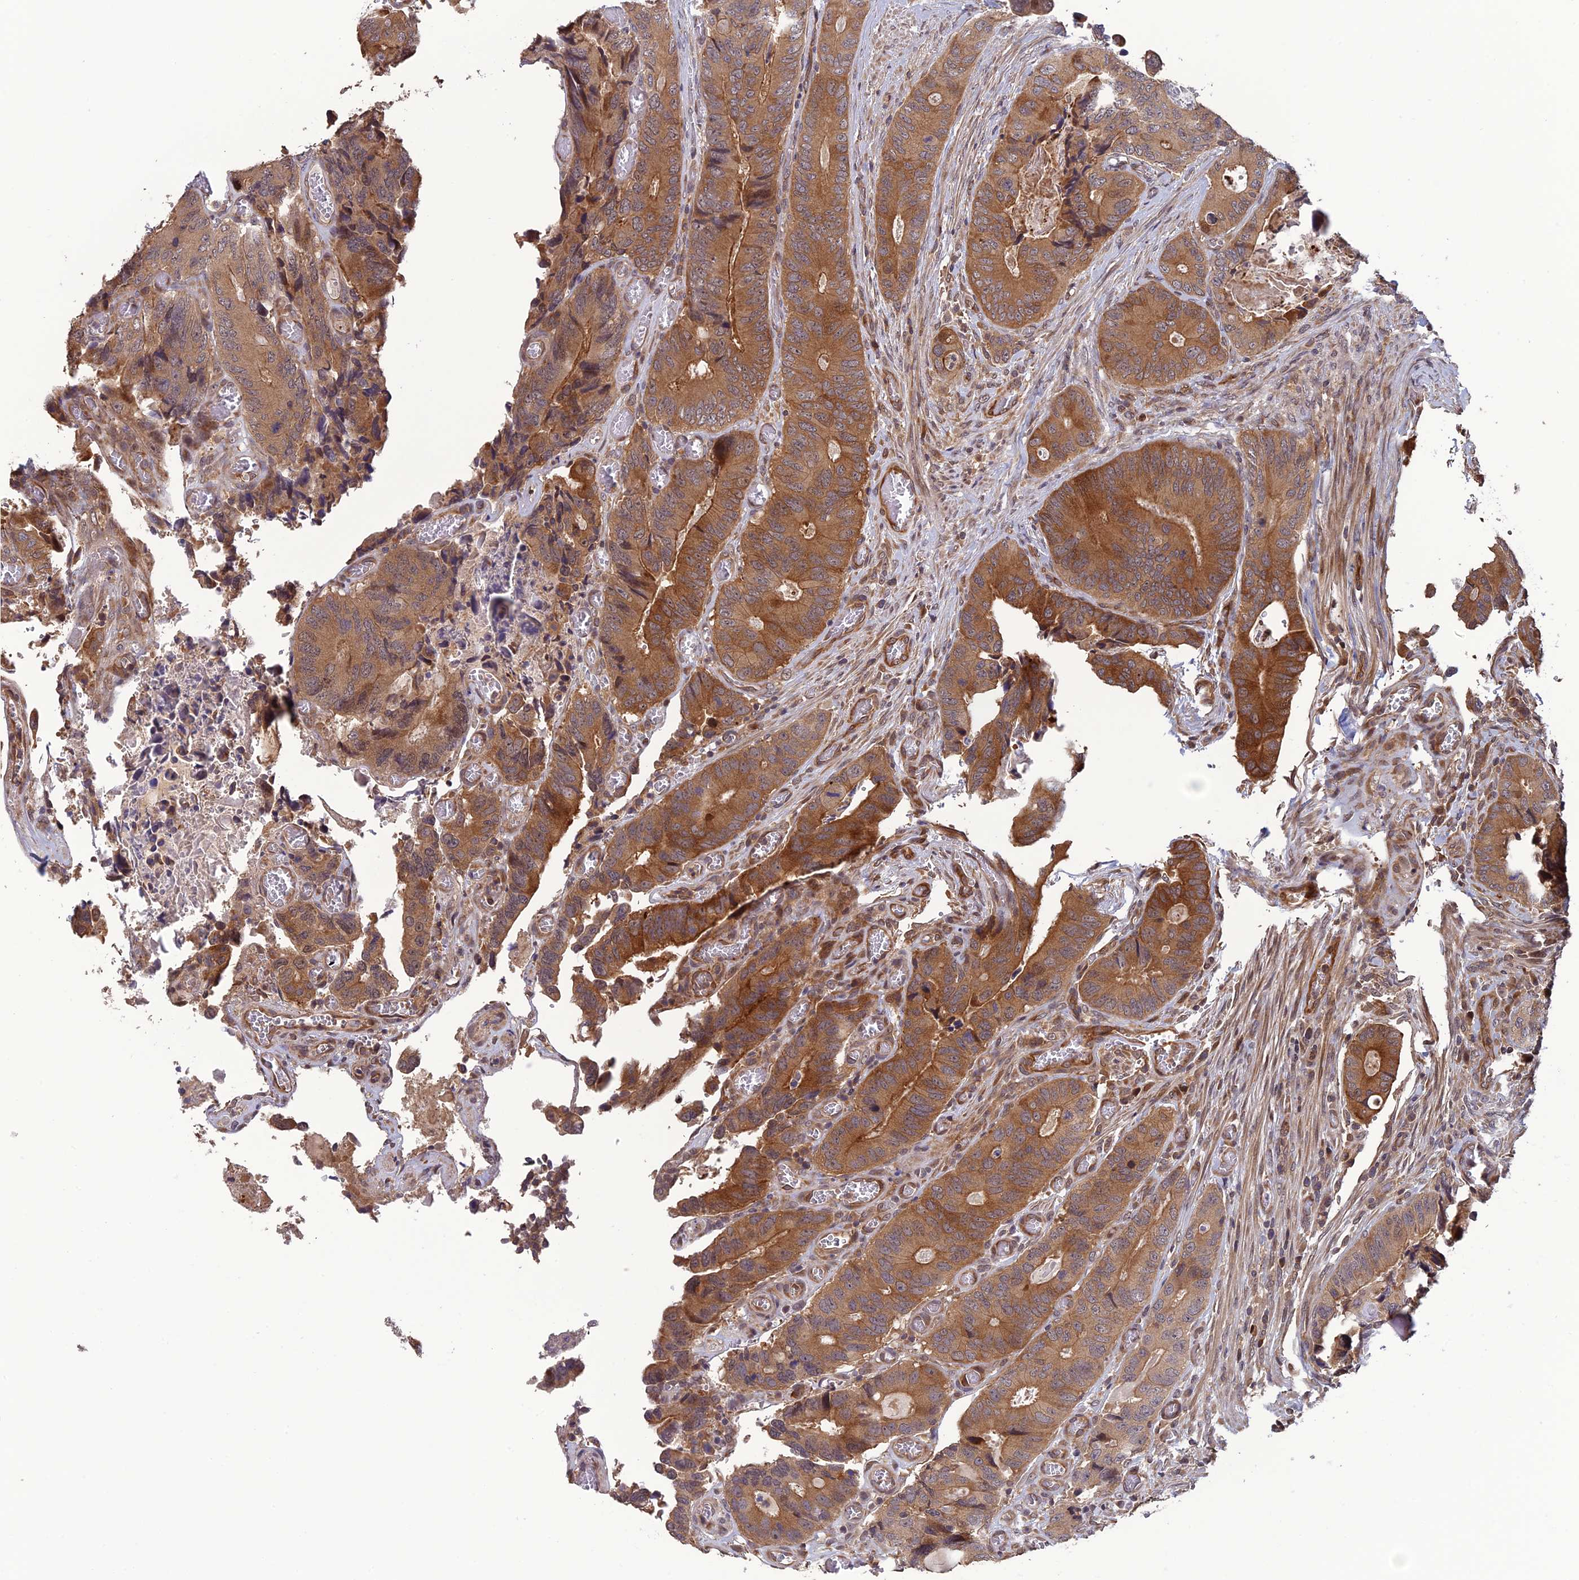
{"staining": {"intensity": "moderate", "quantity": ">75%", "location": "cytoplasmic/membranous"}, "tissue": "colorectal cancer", "cell_type": "Tumor cells", "image_type": "cancer", "snomed": [{"axis": "morphology", "description": "Adenocarcinoma, NOS"}, {"axis": "topography", "description": "Colon"}], "caption": "The image exhibits staining of adenocarcinoma (colorectal), revealing moderate cytoplasmic/membranous protein positivity (brown color) within tumor cells.", "gene": "LIN37", "patient": {"sex": "male", "age": 84}}